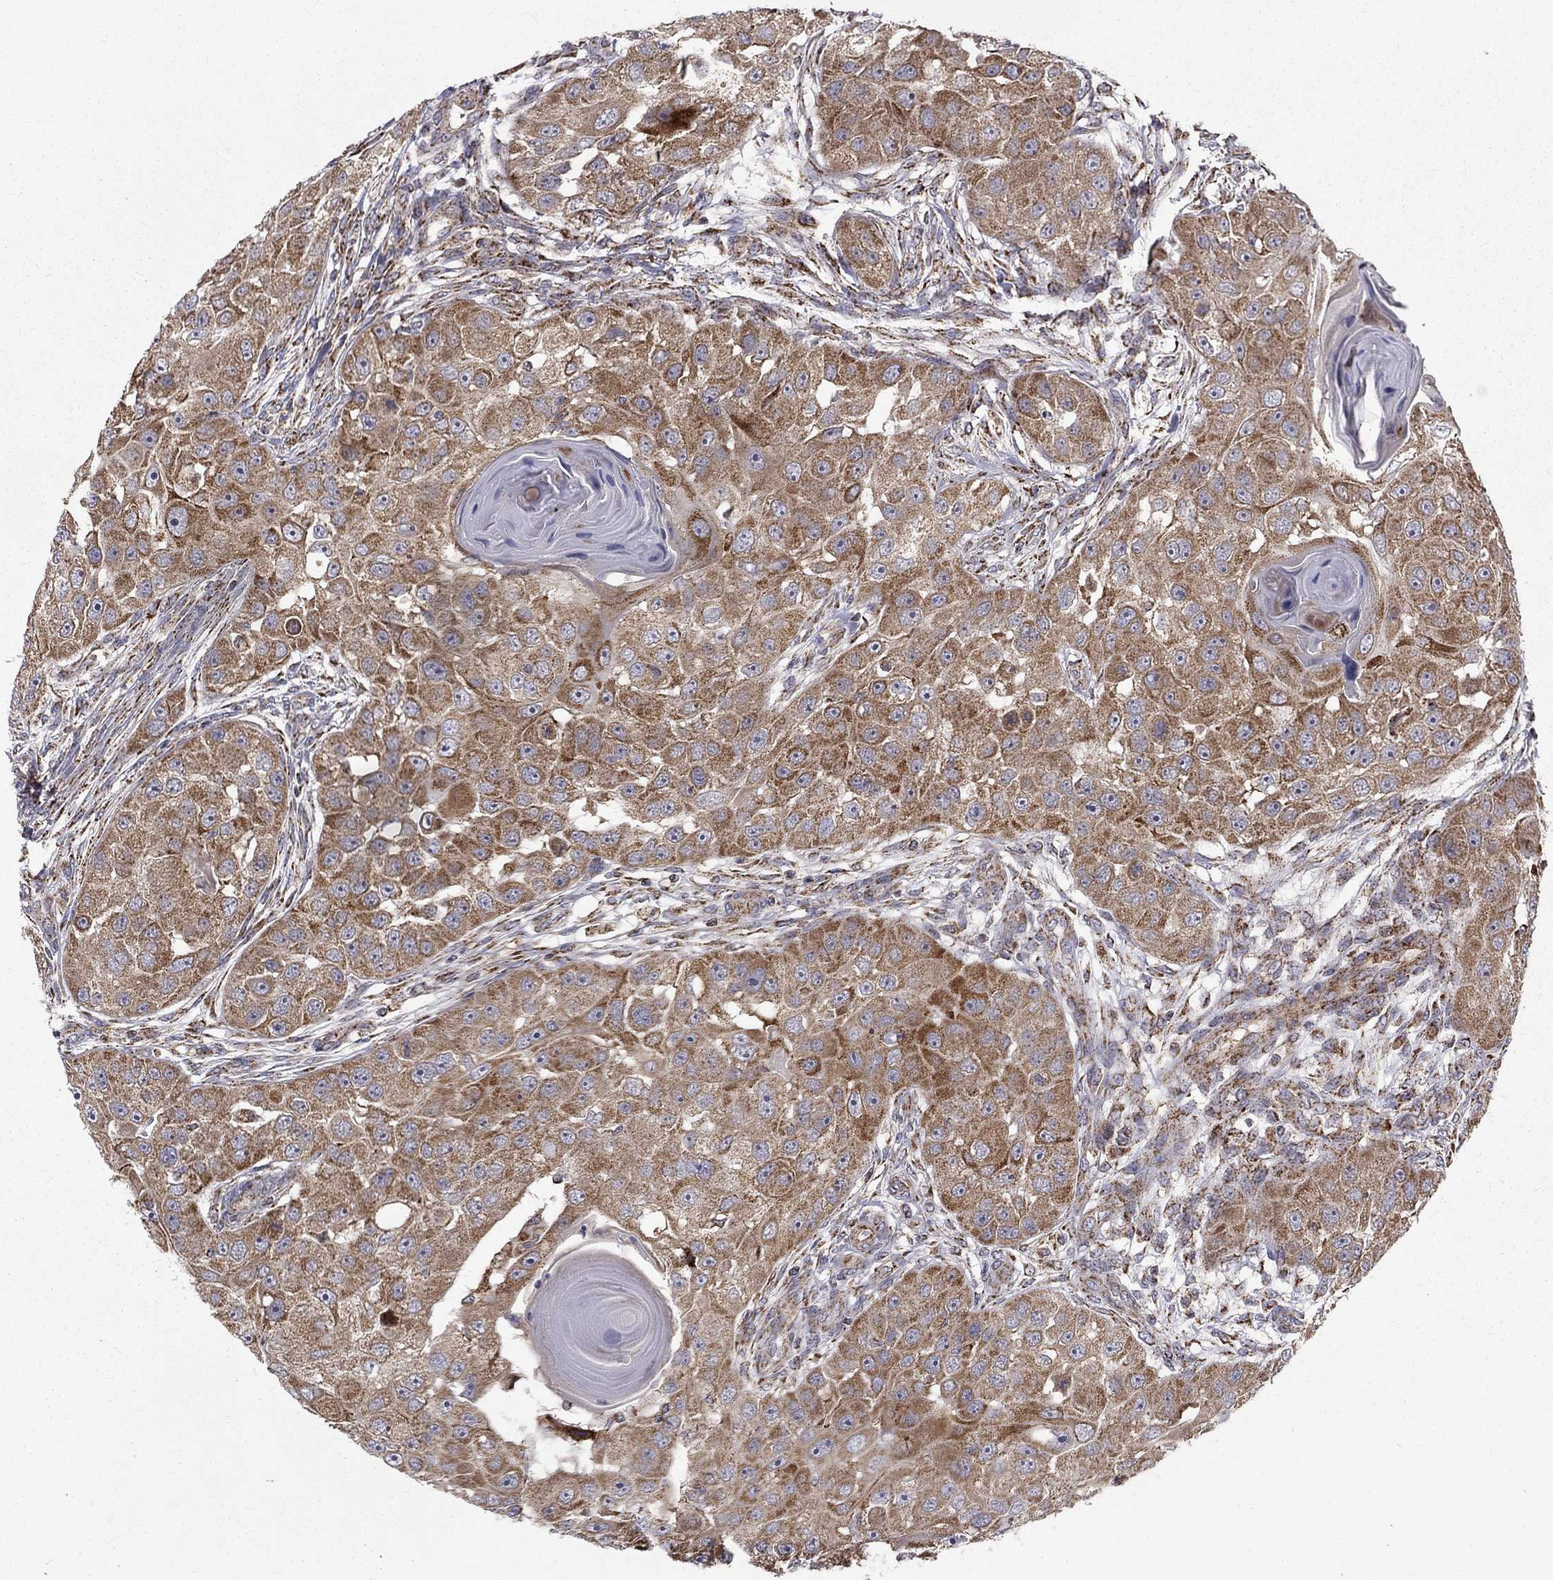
{"staining": {"intensity": "moderate", "quantity": ">75%", "location": "cytoplasmic/membranous"}, "tissue": "head and neck cancer", "cell_type": "Tumor cells", "image_type": "cancer", "snomed": [{"axis": "morphology", "description": "Squamous cell carcinoma, NOS"}, {"axis": "topography", "description": "Head-Neck"}], "caption": "A brown stain shows moderate cytoplasmic/membranous expression of a protein in head and neck cancer (squamous cell carcinoma) tumor cells.", "gene": "ALDH1B1", "patient": {"sex": "male", "age": 51}}